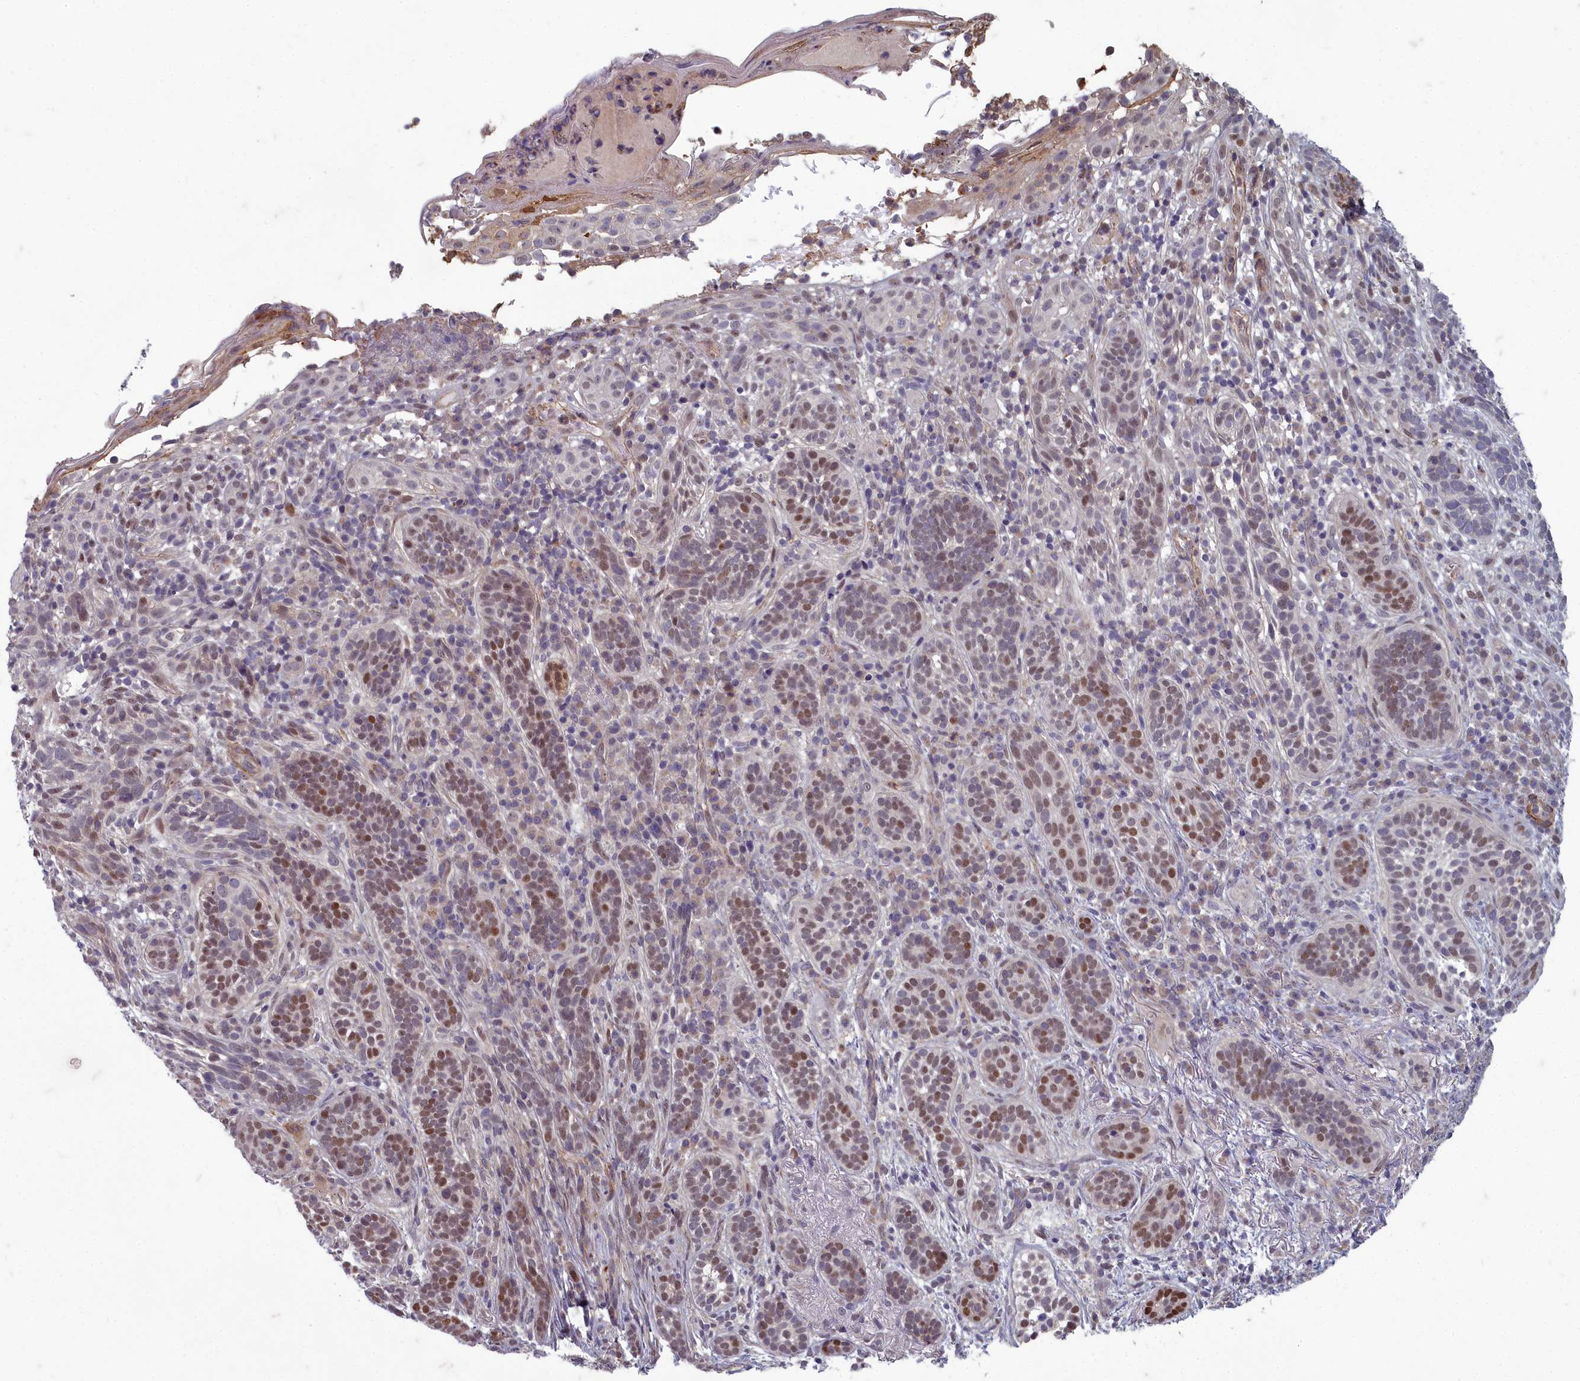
{"staining": {"intensity": "moderate", "quantity": "<25%", "location": "nuclear"}, "tissue": "skin cancer", "cell_type": "Tumor cells", "image_type": "cancer", "snomed": [{"axis": "morphology", "description": "Basal cell carcinoma"}, {"axis": "topography", "description": "Skin"}], "caption": "A high-resolution photomicrograph shows IHC staining of skin cancer (basal cell carcinoma), which exhibits moderate nuclear staining in approximately <25% of tumor cells.", "gene": "ZNF626", "patient": {"sex": "male", "age": 71}}